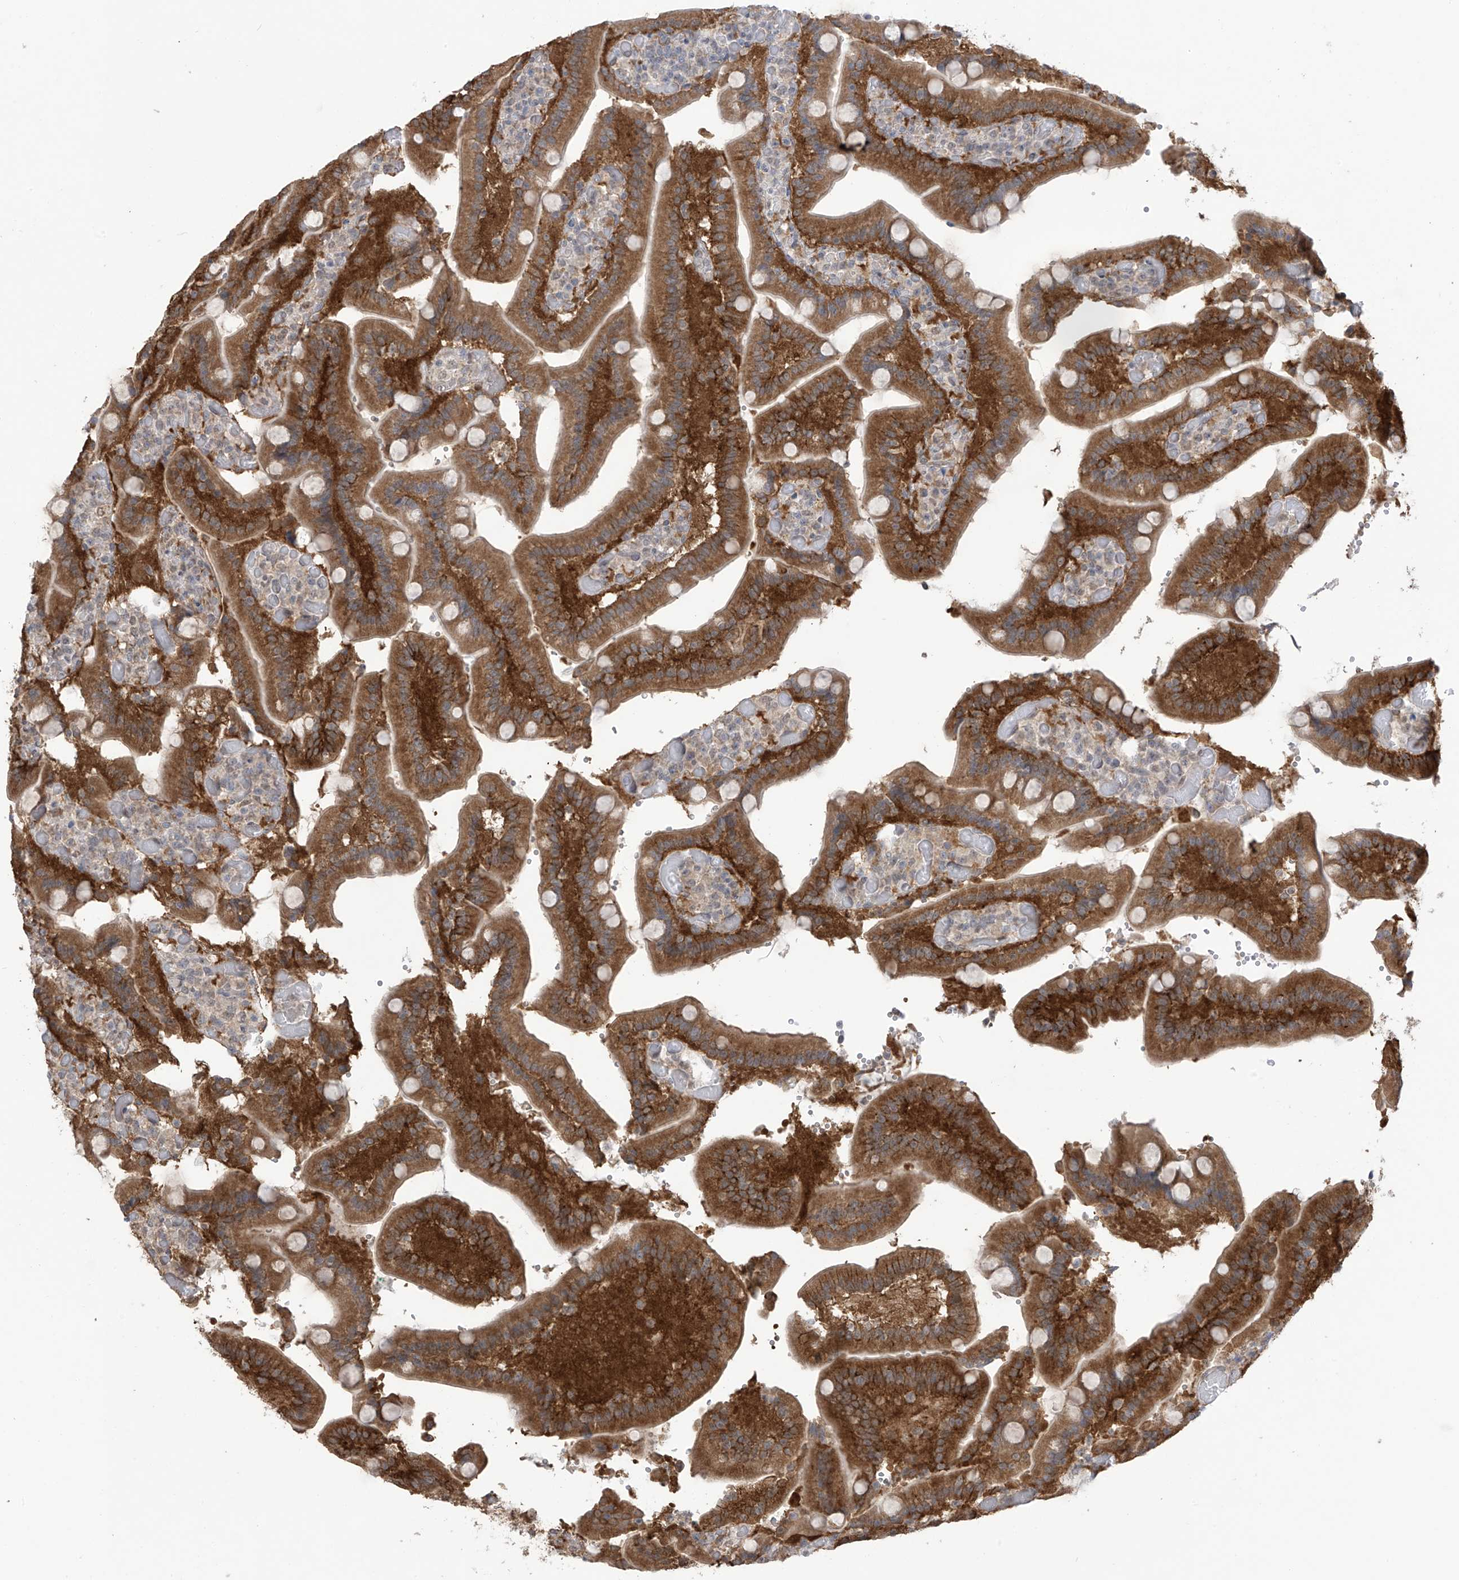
{"staining": {"intensity": "strong", "quantity": ">75%", "location": "cytoplasmic/membranous"}, "tissue": "duodenum", "cell_type": "Glandular cells", "image_type": "normal", "snomed": [{"axis": "morphology", "description": "Normal tissue, NOS"}, {"axis": "topography", "description": "Duodenum"}], "caption": "Protein analysis of benign duodenum displays strong cytoplasmic/membranous expression in approximately >75% of glandular cells. The protein is stained brown, and the nuclei are stained in blue (DAB (3,3'-diaminobenzidine) IHC with brightfield microscopy, high magnification).", "gene": "KIAA1522", "patient": {"sex": "female", "age": 62}}